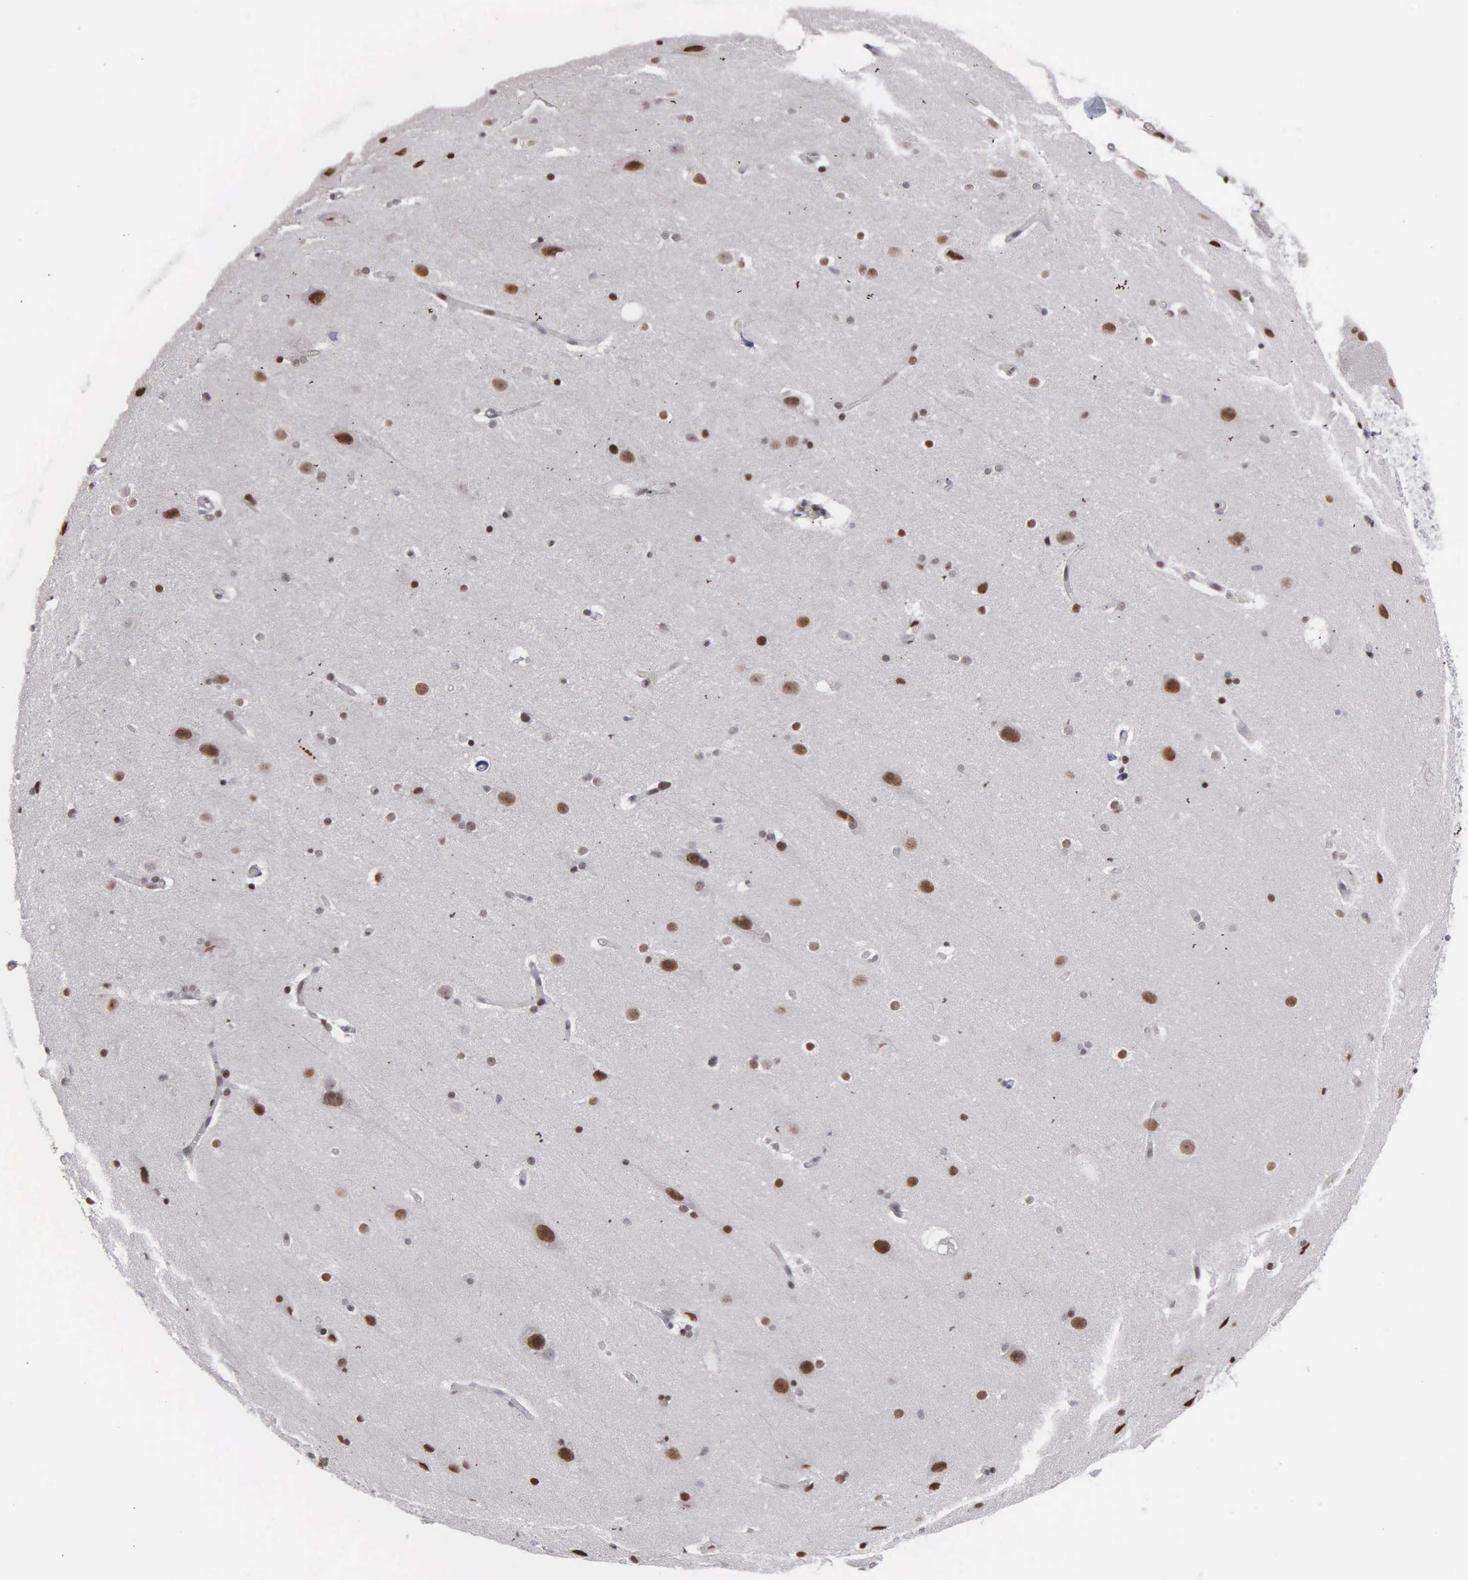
{"staining": {"intensity": "weak", "quantity": ">75%", "location": "nuclear"}, "tissue": "cerebral cortex", "cell_type": "Endothelial cells", "image_type": "normal", "snomed": [{"axis": "morphology", "description": "Normal tissue, NOS"}, {"axis": "topography", "description": "Cerebral cortex"}, {"axis": "topography", "description": "Hippocampus"}], "caption": "About >75% of endothelial cells in unremarkable cerebral cortex exhibit weak nuclear protein staining as visualized by brown immunohistochemical staining.", "gene": "KIAA0586", "patient": {"sex": "female", "age": 19}}